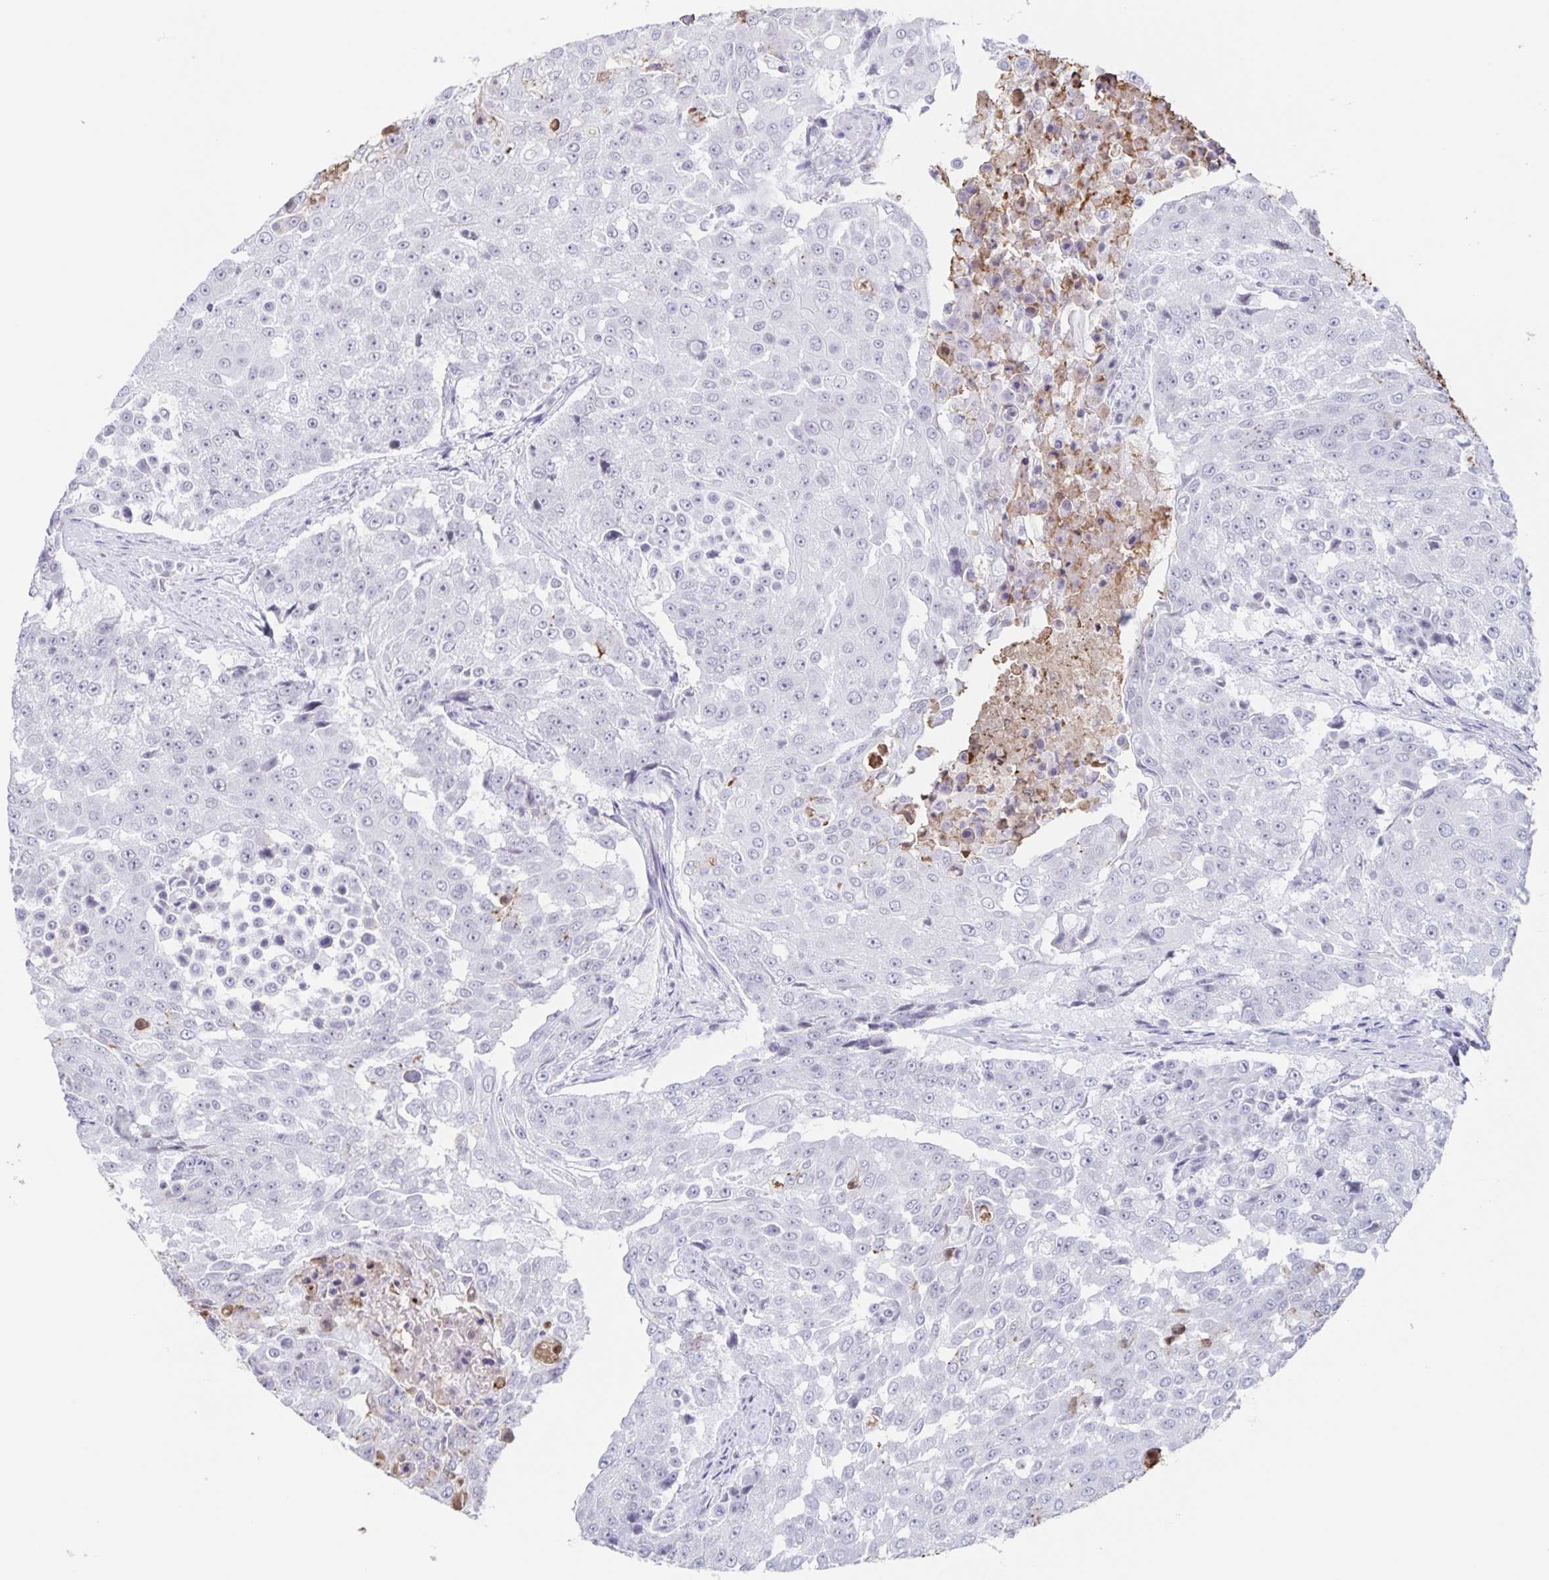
{"staining": {"intensity": "negative", "quantity": "none", "location": "none"}, "tissue": "urothelial cancer", "cell_type": "Tumor cells", "image_type": "cancer", "snomed": [{"axis": "morphology", "description": "Urothelial carcinoma, High grade"}, {"axis": "topography", "description": "Urinary bladder"}], "caption": "This is an IHC micrograph of human urothelial cancer. There is no staining in tumor cells.", "gene": "LCE6A", "patient": {"sex": "female", "age": 63}}